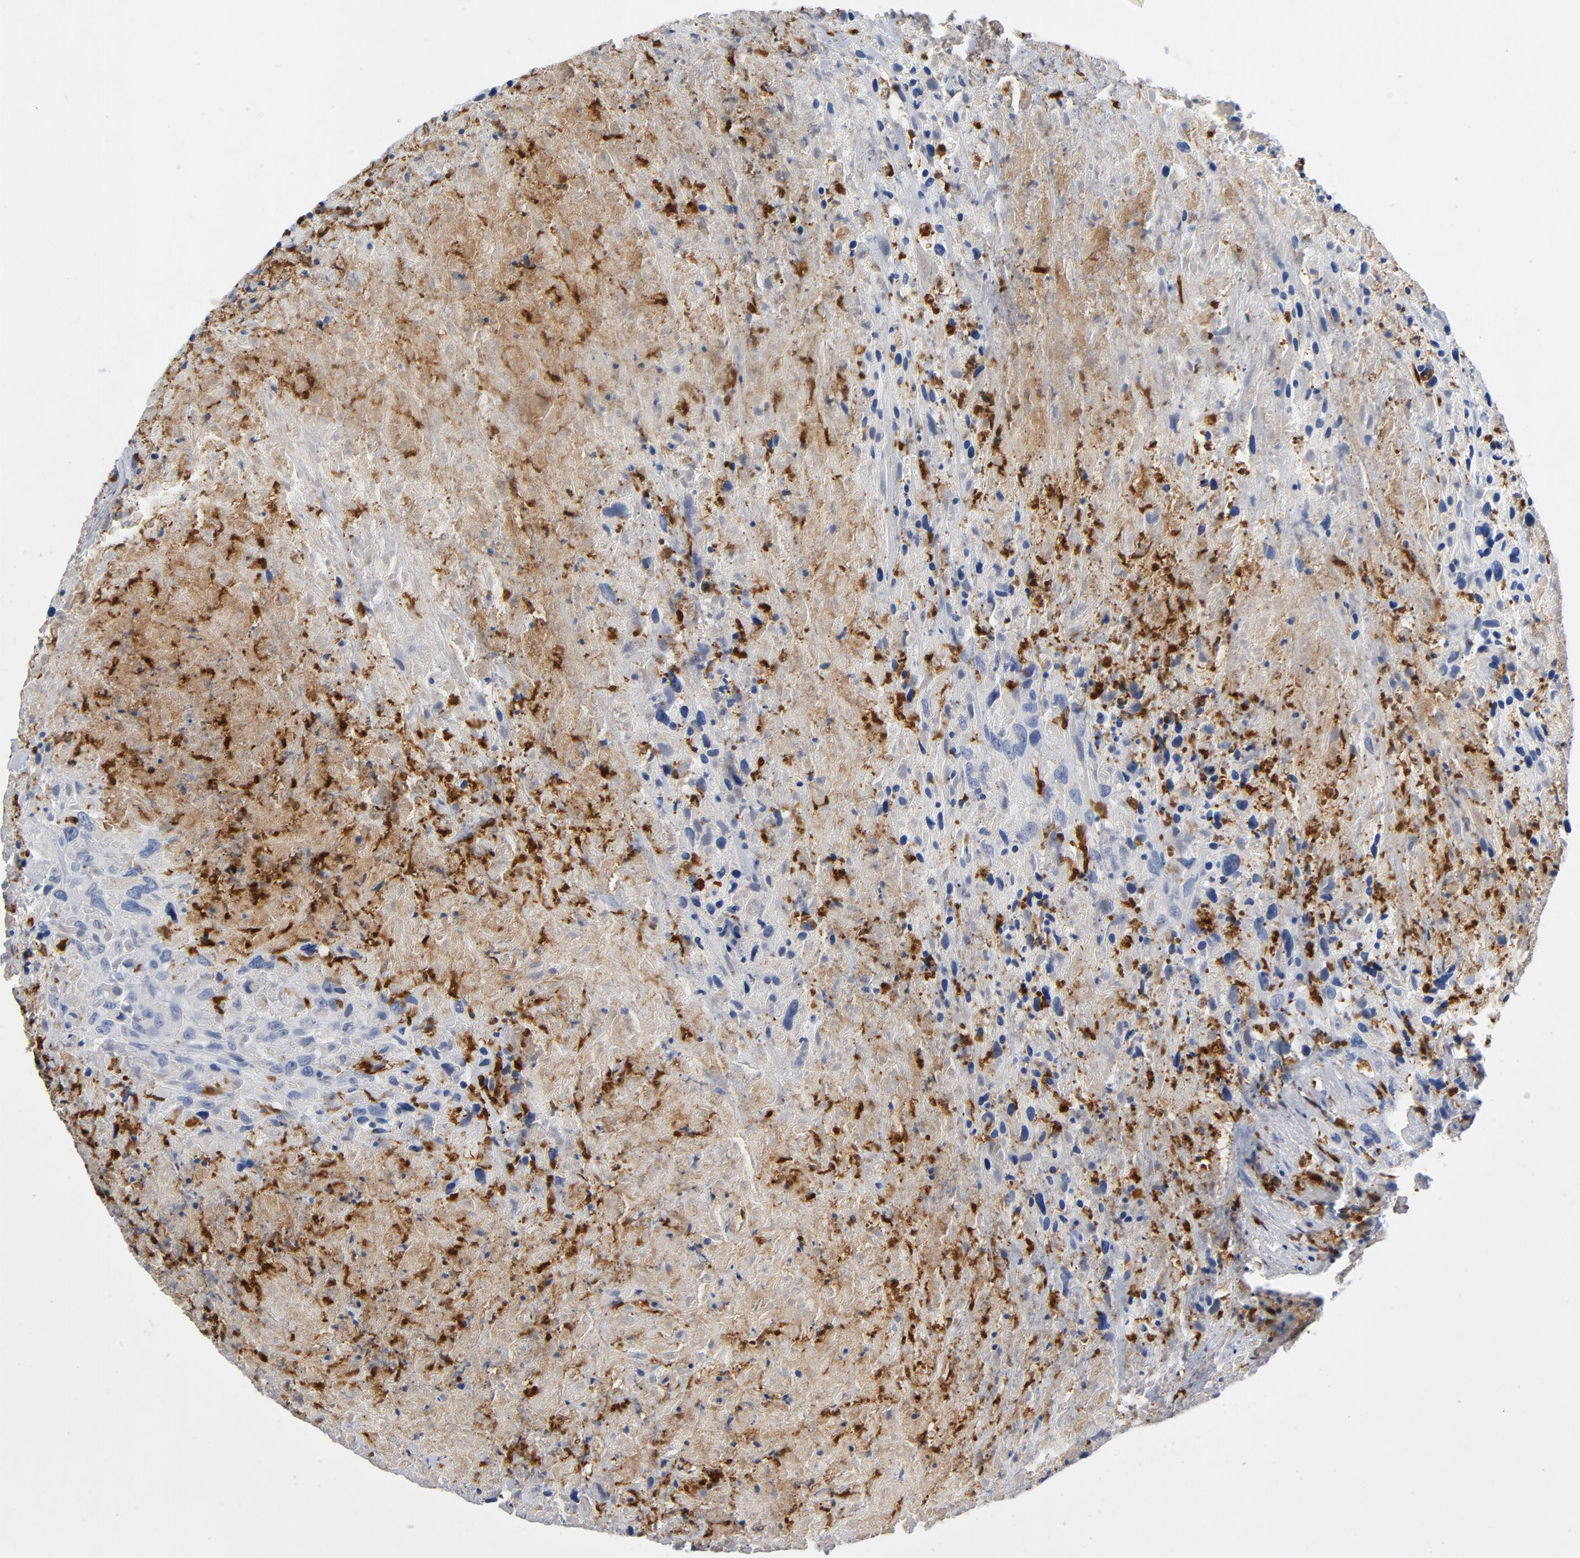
{"staining": {"intensity": "negative", "quantity": "none", "location": "none"}, "tissue": "urothelial cancer", "cell_type": "Tumor cells", "image_type": "cancer", "snomed": [{"axis": "morphology", "description": "Urothelial carcinoma, High grade"}, {"axis": "topography", "description": "Urinary bladder"}], "caption": "Photomicrograph shows no protein positivity in tumor cells of urothelial carcinoma (high-grade) tissue.", "gene": "NCF1", "patient": {"sex": "male", "age": 61}}